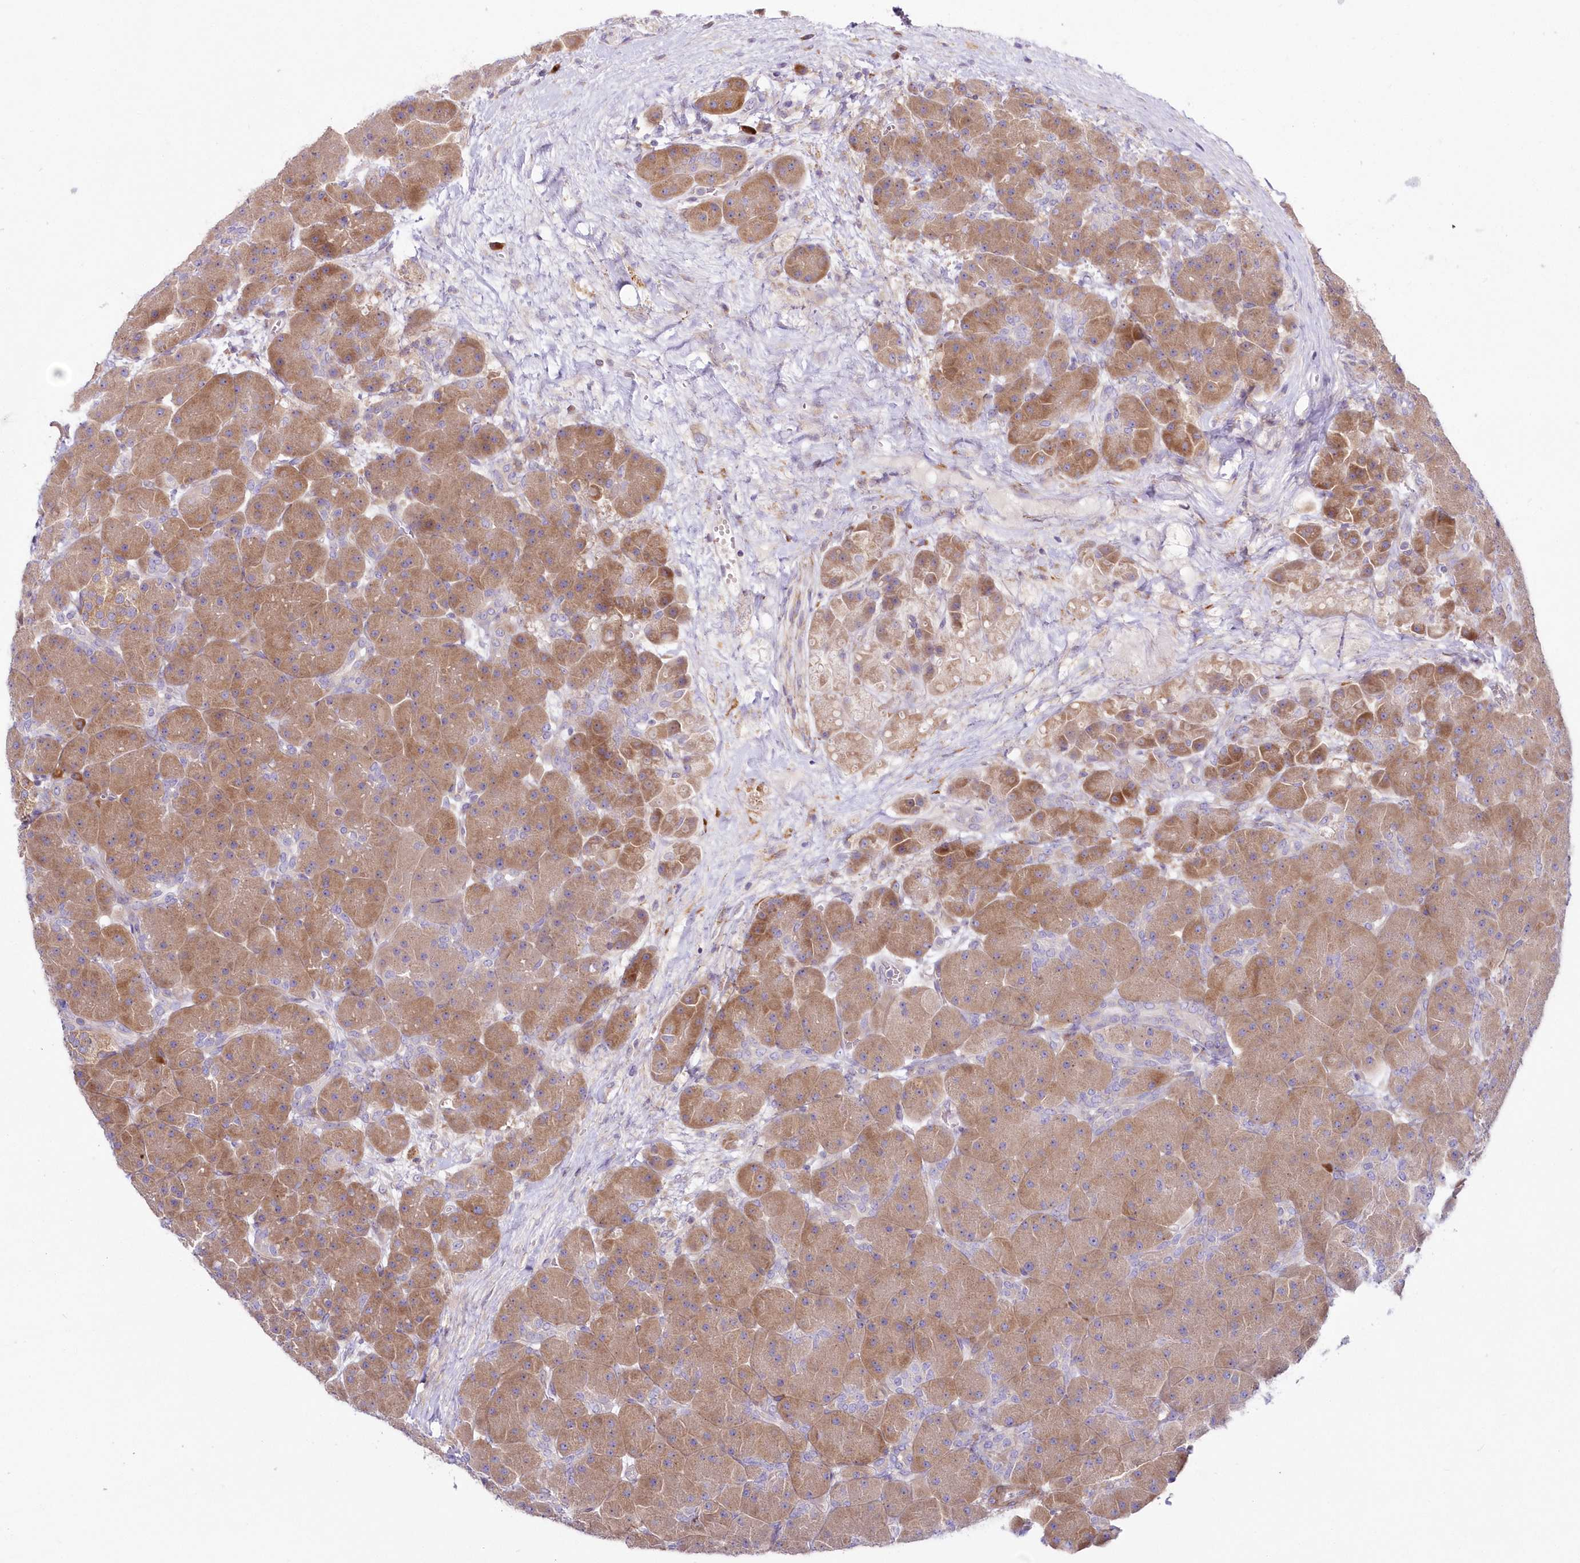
{"staining": {"intensity": "moderate", "quantity": ">75%", "location": "cytoplasmic/membranous"}, "tissue": "pancreas", "cell_type": "Exocrine glandular cells", "image_type": "normal", "snomed": [{"axis": "morphology", "description": "Normal tissue, NOS"}, {"axis": "topography", "description": "Pancreas"}], "caption": "About >75% of exocrine glandular cells in benign human pancreas exhibit moderate cytoplasmic/membranous protein positivity as visualized by brown immunohistochemical staining.", "gene": "ARFGEF3", "patient": {"sex": "male", "age": 66}}